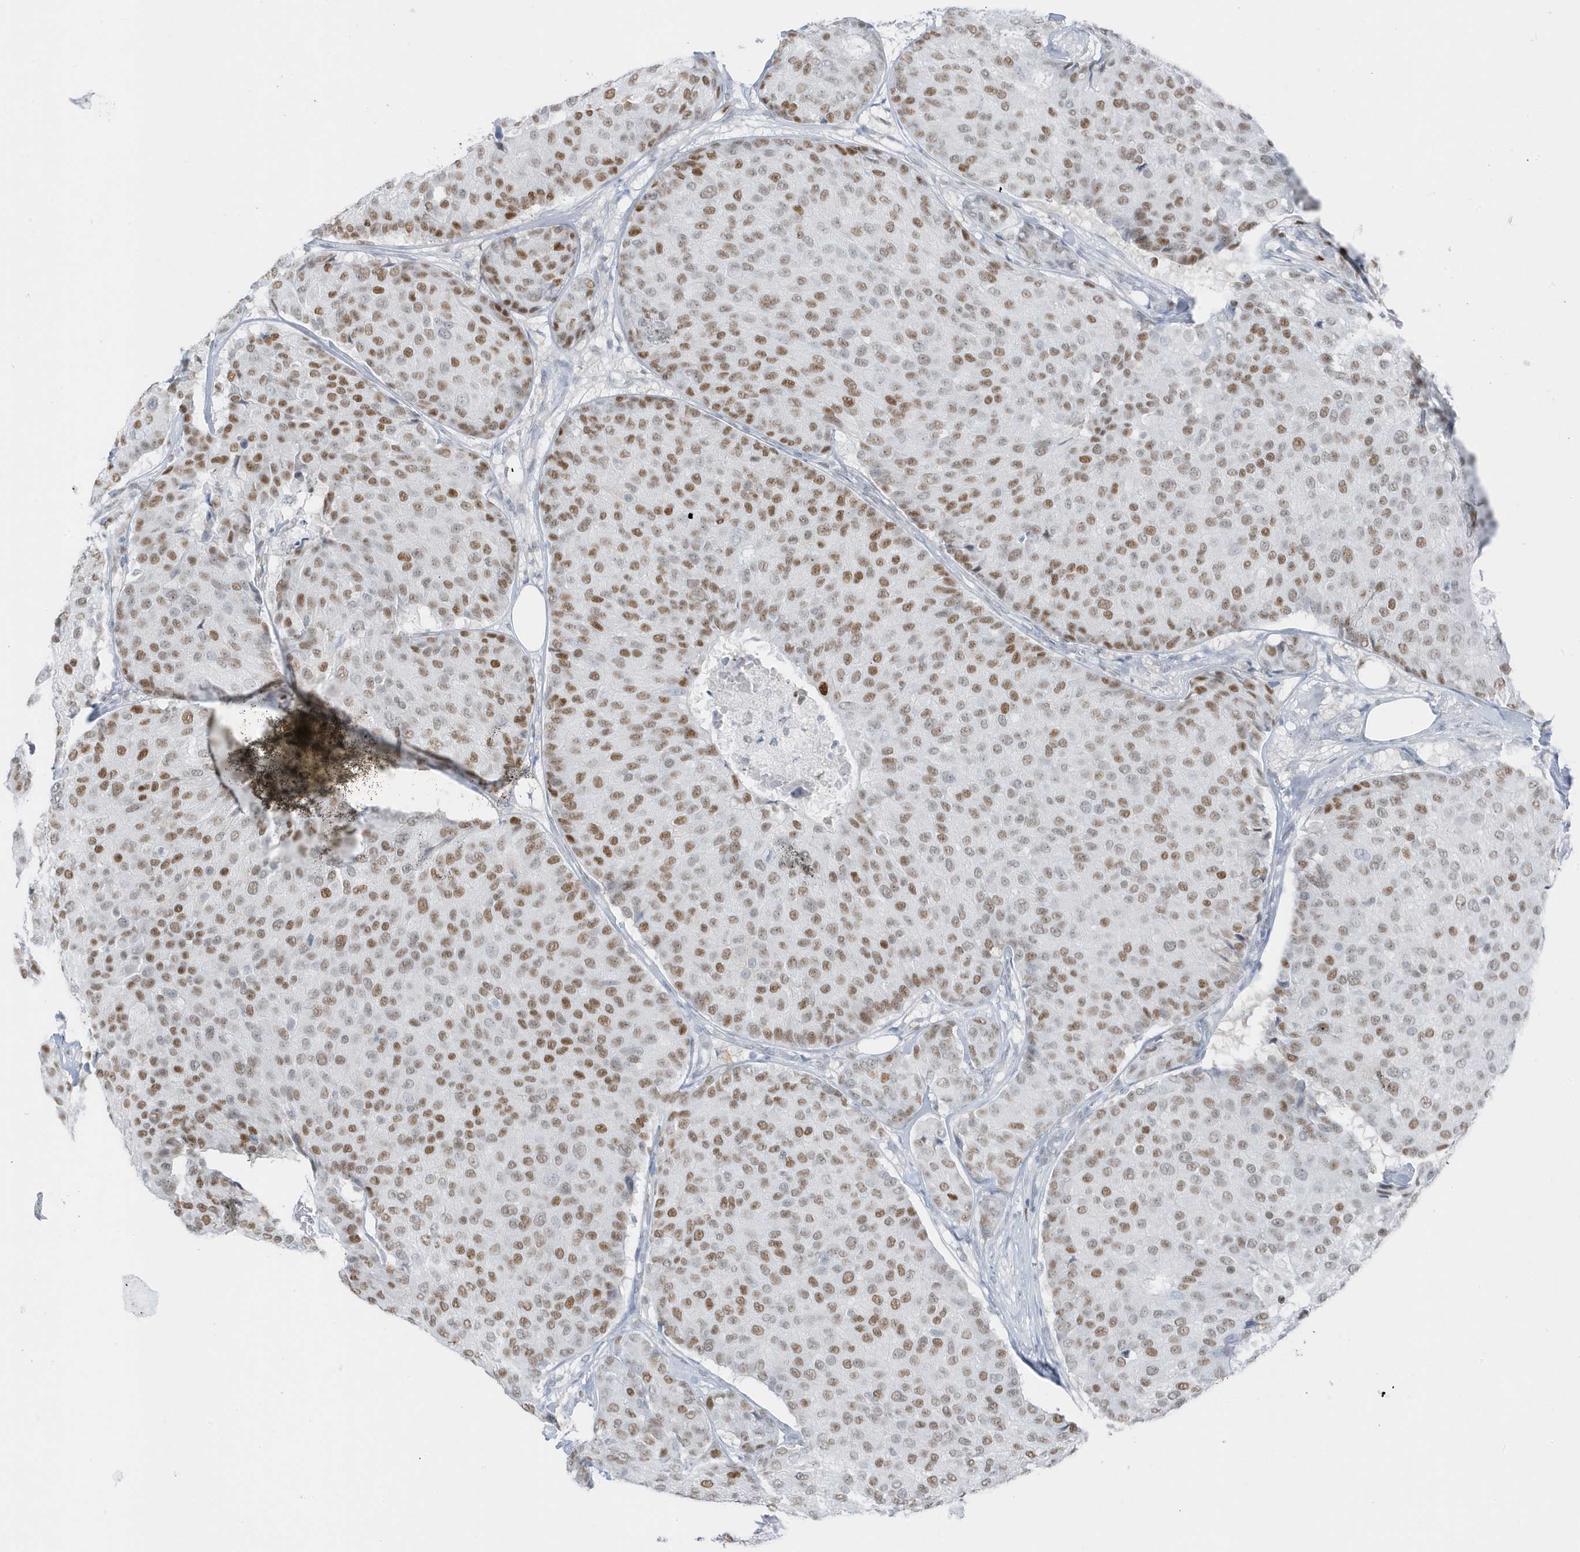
{"staining": {"intensity": "moderate", "quantity": ">75%", "location": "nuclear"}, "tissue": "breast cancer", "cell_type": "Tumor cells", "image_type": "cancer", "snomed": [{"axis": "morphology", "description": "Duct carcinoma"}, {"axis": "topography", "description": "Breast"}], "caption": "Brown immunohistochemical staining in human breast infiltrating ductal carcinoma displays moderate nuclear positivity in approximately >75% of tumor cells.", "gene": "SMIM34", "patient": {"sex": "female", "age": 75}}